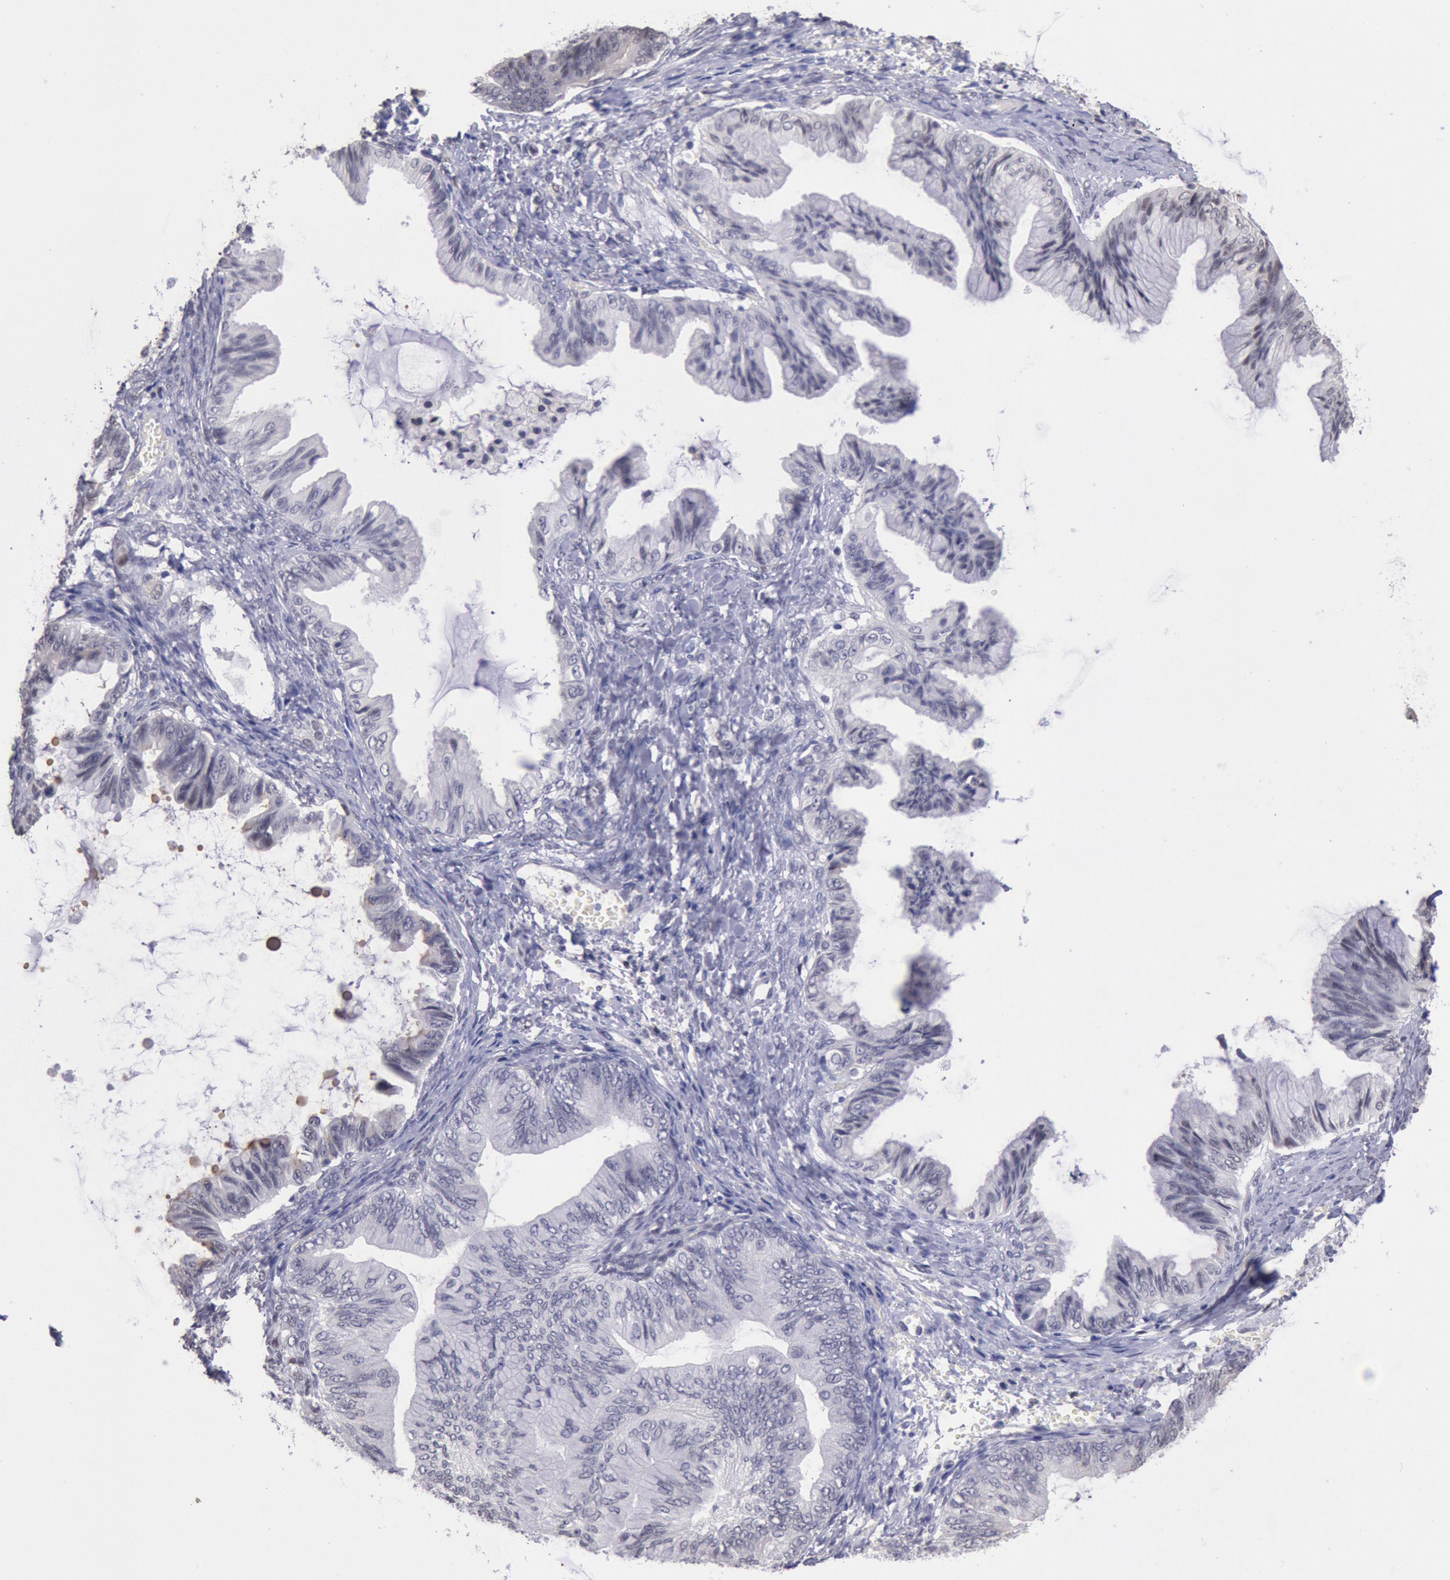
{"staining": {"intensity": "negative", "quantity": "none", "location": "none"}, "tissue": "ovarian cancer", "cell_type": "Tumor cells", "image_type": "cancer", "snomed": [{"axis": "morphology", "description": "Cystadenocarcinoma, mucinous, NOS"}, {"axis": "topography", "description": "Ovary"}], "caption": "Image shows no protein positivity in tumor cells of ovarian cancer tissue. (DAB (3,3'-diaminobenzidine) immunohistochemistry with hematoxylin counter stain).", "gene": "MYH7", "patient": {"sex": "female", "age": 36}}